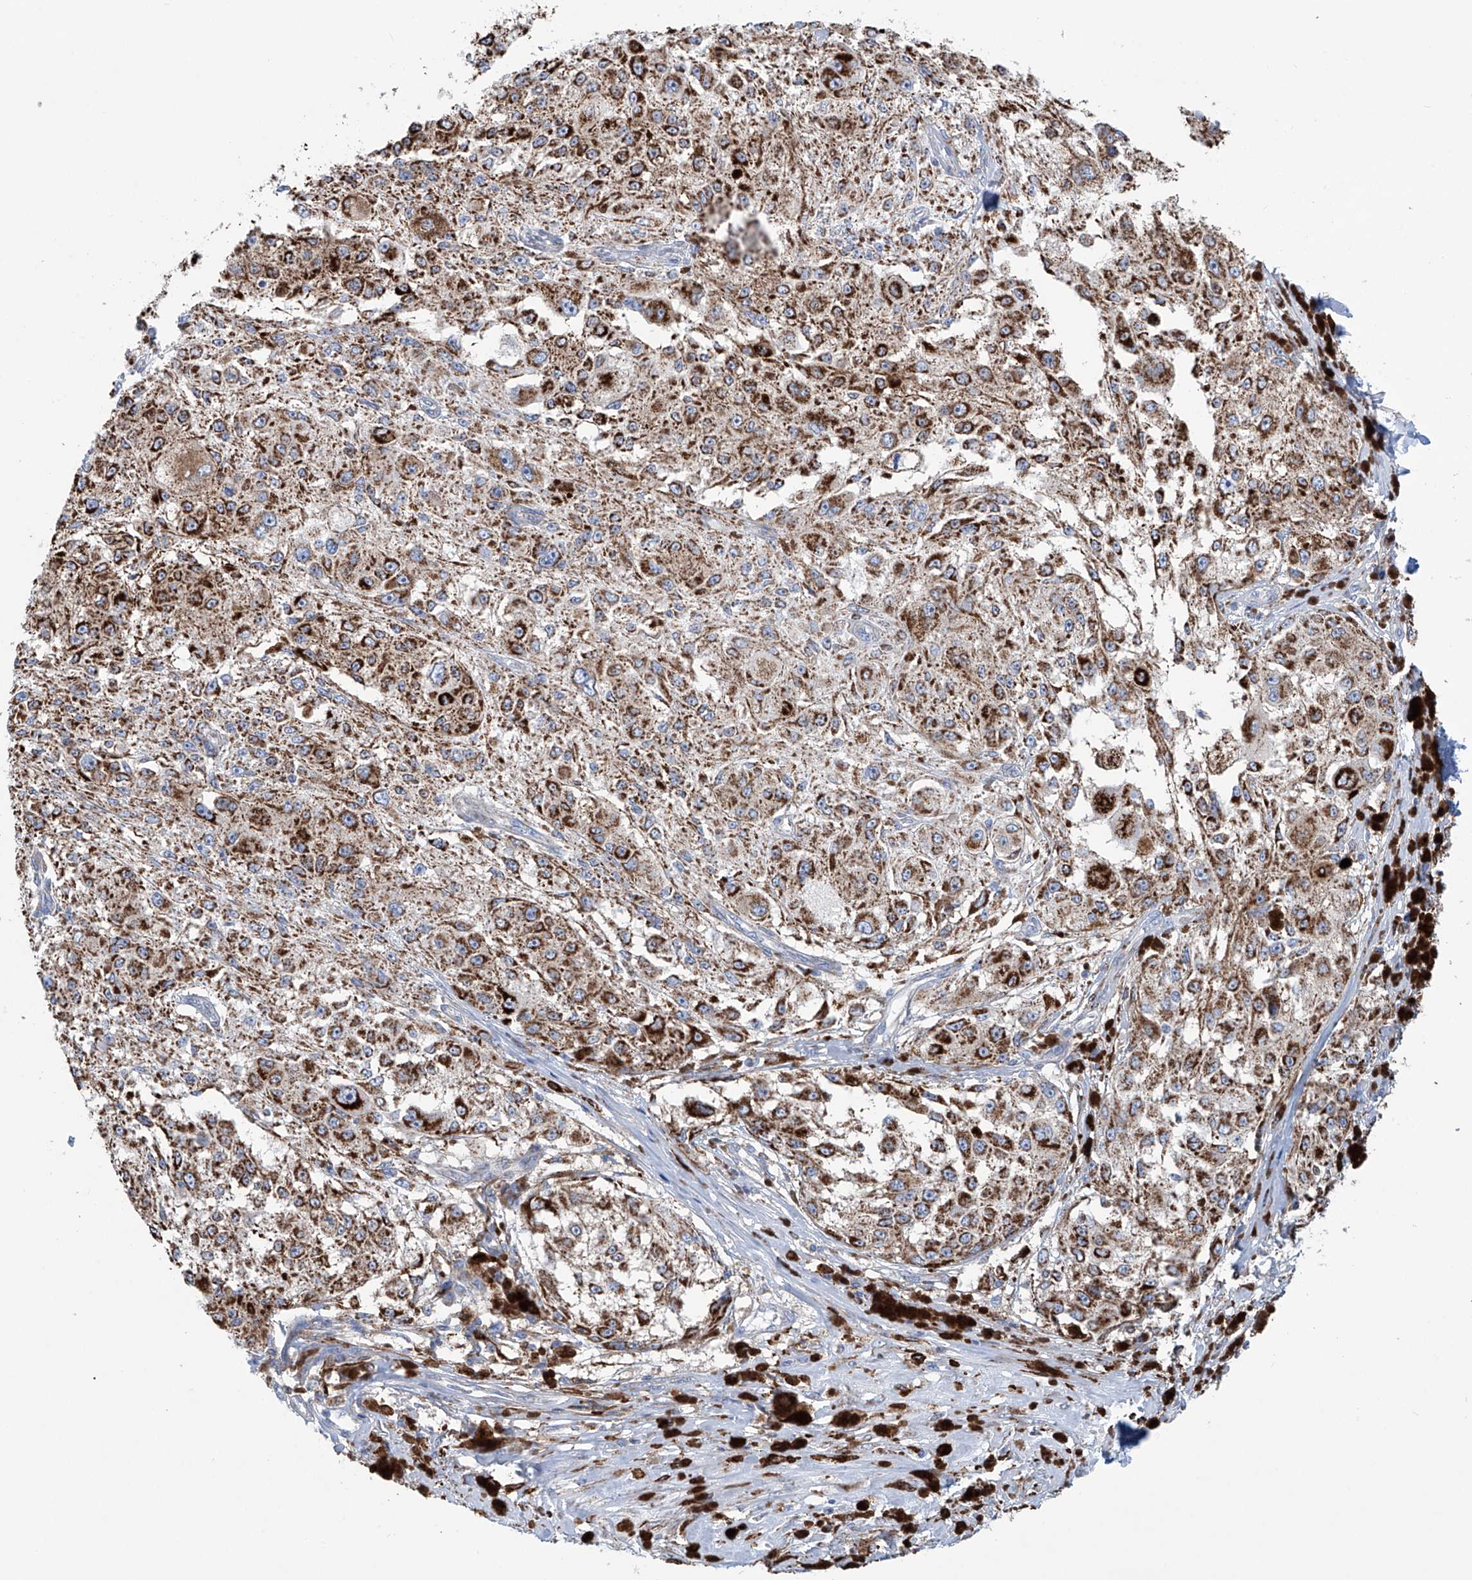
{"staining": {"intensity": "strong", "quantity": ">75%", "location": "cytoplasmic/membranous"}, "tissue": "melanoma", "cell_type": "Tumor cells", "image_type": "cancer", "snomed": [{"axis": "morphology", "description": "Necrosis, NOS"}, {"axis": "morphology", "description": "Malignant melanoma, NOS"}, {"axis": "topography", "description": "Skin"}], "caption": "DAB immunohistochemical staining of human malignant melanoma demonstrates strong cytoplasmic/membranous protein positivity in about >75% of tumor cells.", "gene": "ALDH6A1", "patient": {"sex": "female", "age": 87}}